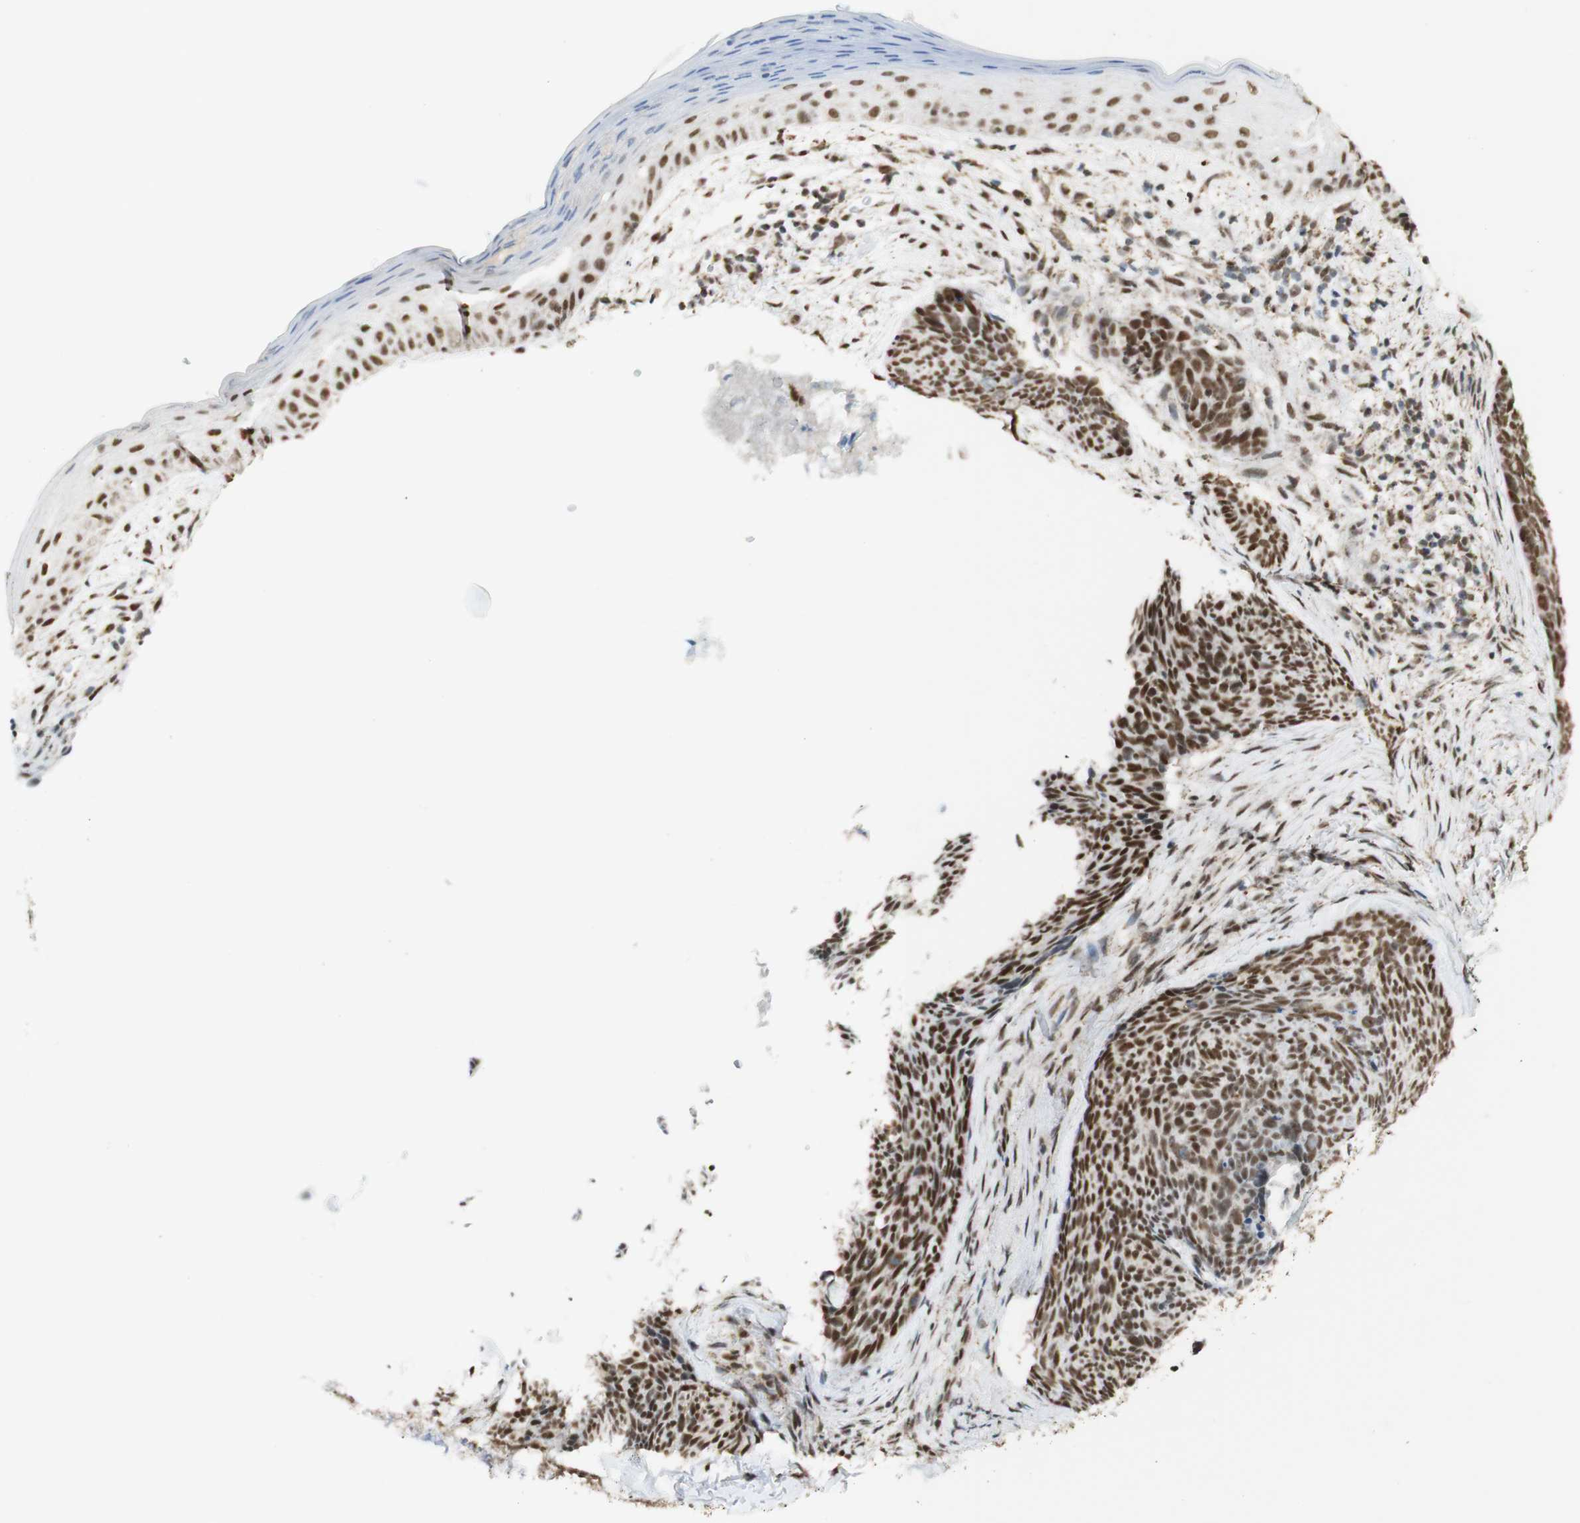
{"staining": {"intensity": "strong", "quantity": ">75%", "location": "nuclear"}, "tissue": "skin cancer", "cell_type": "Tumor cells", "image_type": "cancer", "snomed": [{"axis": "morphology", "description": "Basal cell carcinoma"}, {"axis": "topography", "description": "Skin"}], "caption": "The image shows a brown stain indicating the presence of a protein in the nuclear of tumor cells in skin cancer (basal cell carcinoma). (DAB IHC with brightfield microscopy, high magnification).", "gene": "ZNF782", "patient": {"sex": "female", "age": 70}}